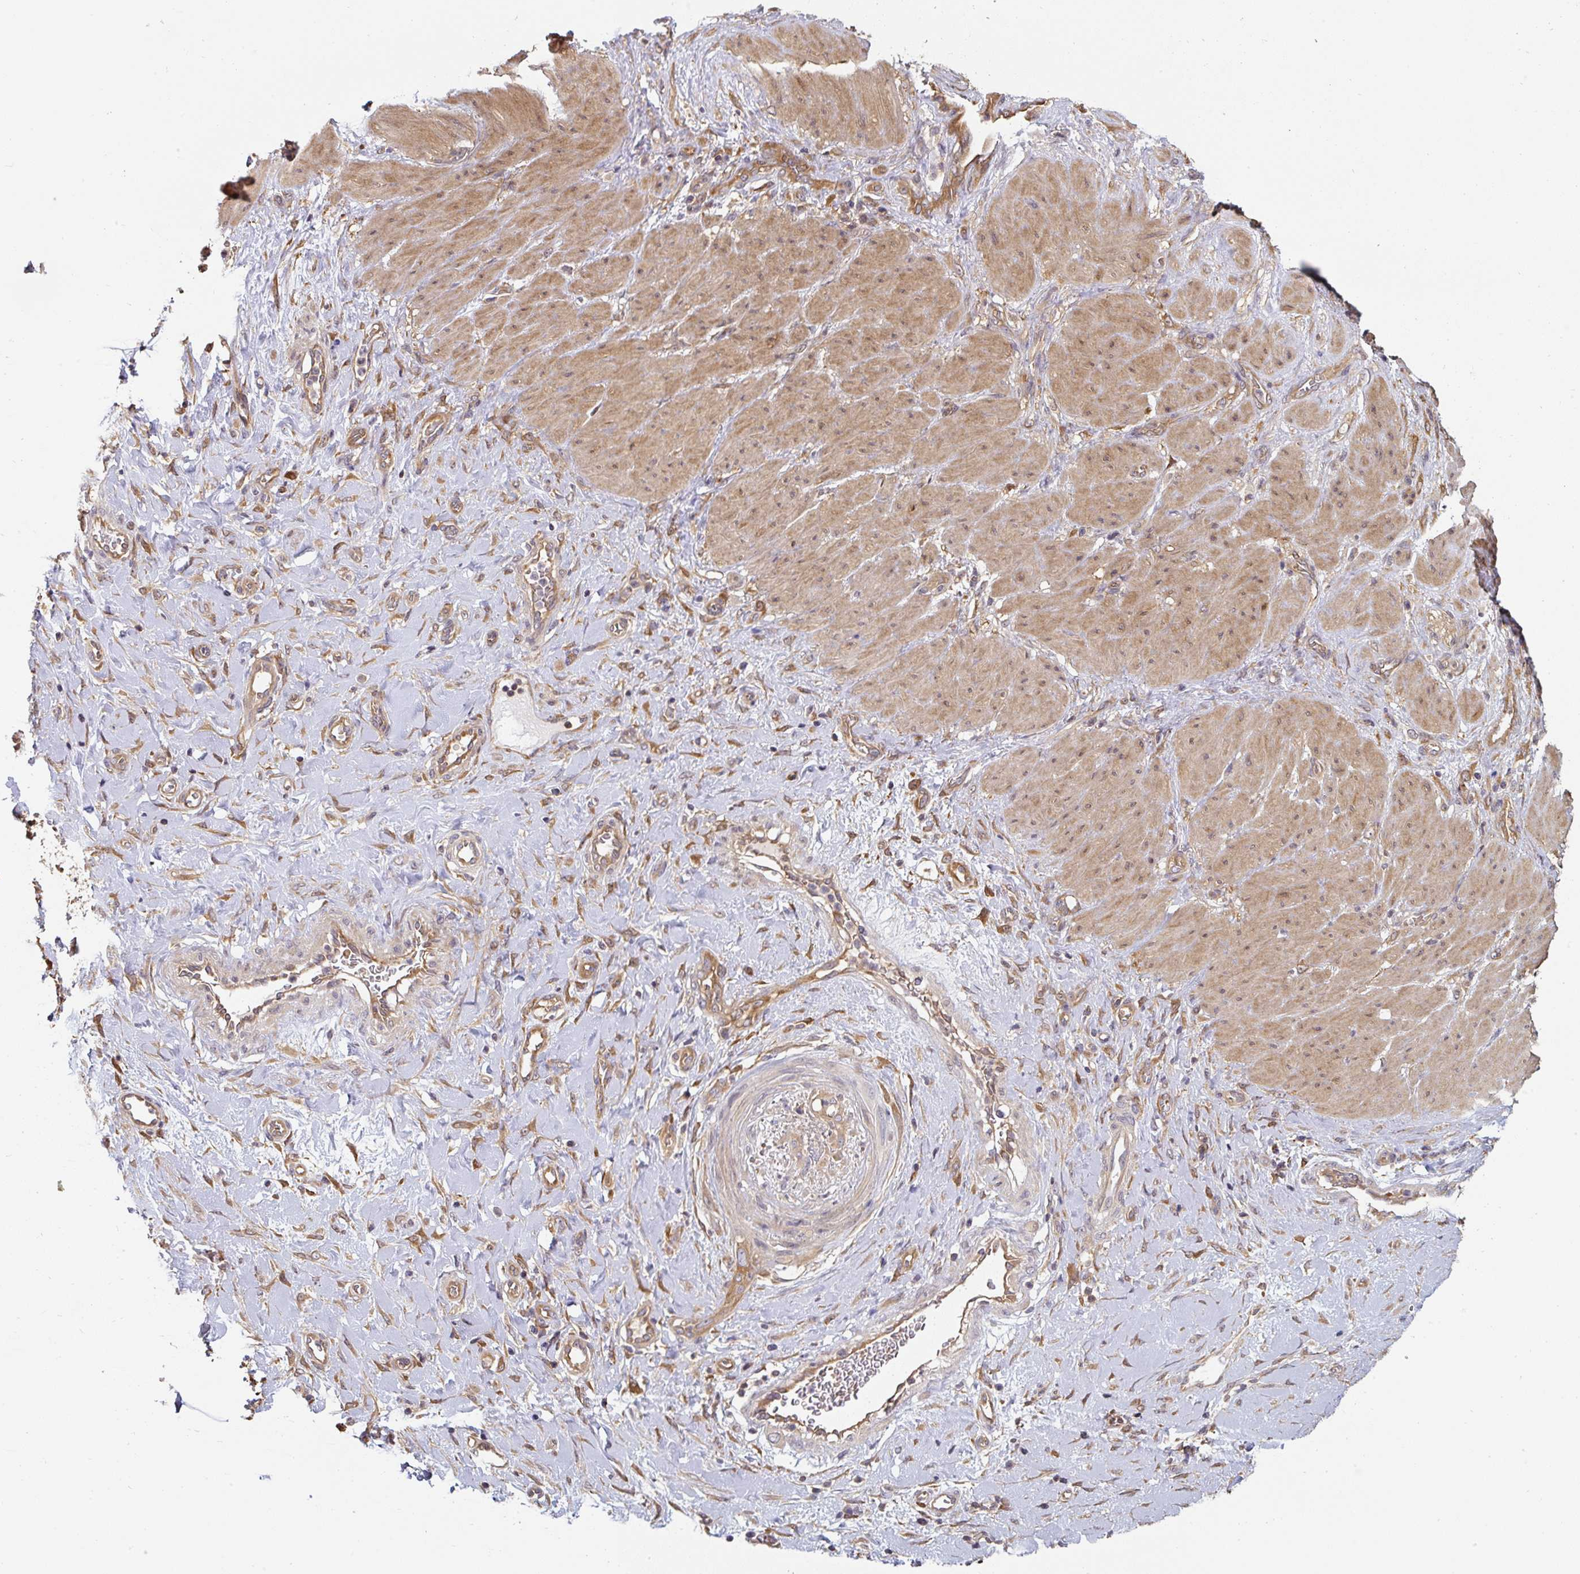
{"staining": {"intensity": "weak", "quantity": ">75%", "location": "cytoplasmic/membranous"}, "tissue": "stomach cancer", "cell_type": "Tumor cells", "image_type": "cancer", "snomed": [{"axis": "morphology", "description": "Adenocarcinoma, NOS"}, {"axis": "topography", "description": "Stomach"}], "caption": "DAB immunohistochemical staining of stomach cancer reveals weak cytoplasmic/membranous protein positivity in about >75% of tumor cells. Using DAB (3,3'-diaminobenzidine) (brown) and hematoxylin (blue) stains, captured at high magnification using brightfield microscopy.", "gene": "ST13", "patient": {"sex": "male", "age": 48}}